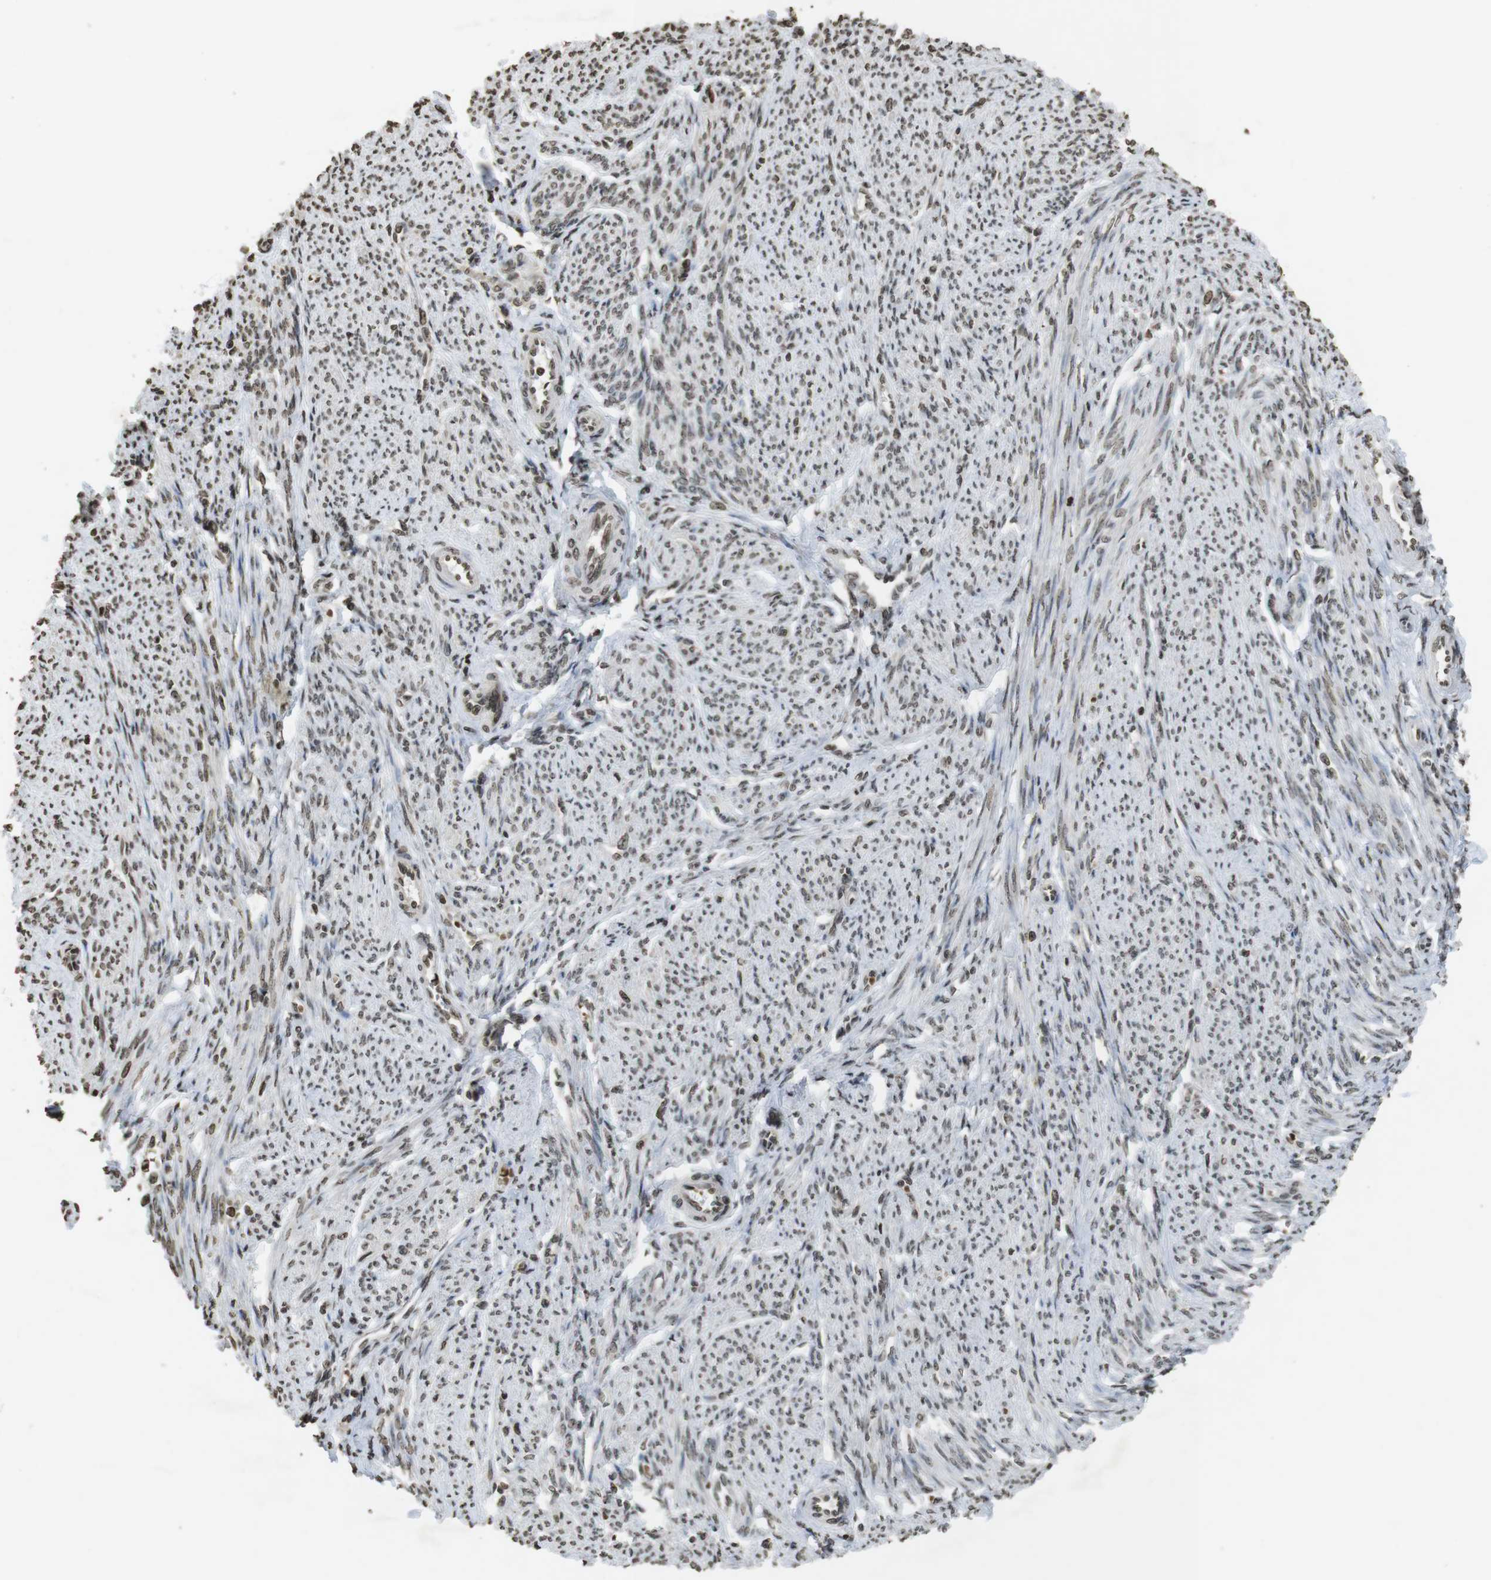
{"staining": {"intensity": "weak", "quantity": ">75%", "location": "nuclear"}, "tissue": "smooth muscle", "cell_type": "Smooth muscle cells", "image_type": "normal", "snomed": [{"axis": "morphology", "description": "Normal tissue, NOS"}, {"axis": "topography", "description": "Smooth muscle"}], "caption": "IHC of normal human smooth muscle exhibits low levels of weak nuclear positivity in about >75% of smooth muscle cells. Using DAB (3,3'-diaminobenzidine) (brown) and hematoxylin (blue) stains, captured at high magnification using brightfield microscopy.", "gene": "FOXA3", "patient": {"sex": "female", "age": 65}}